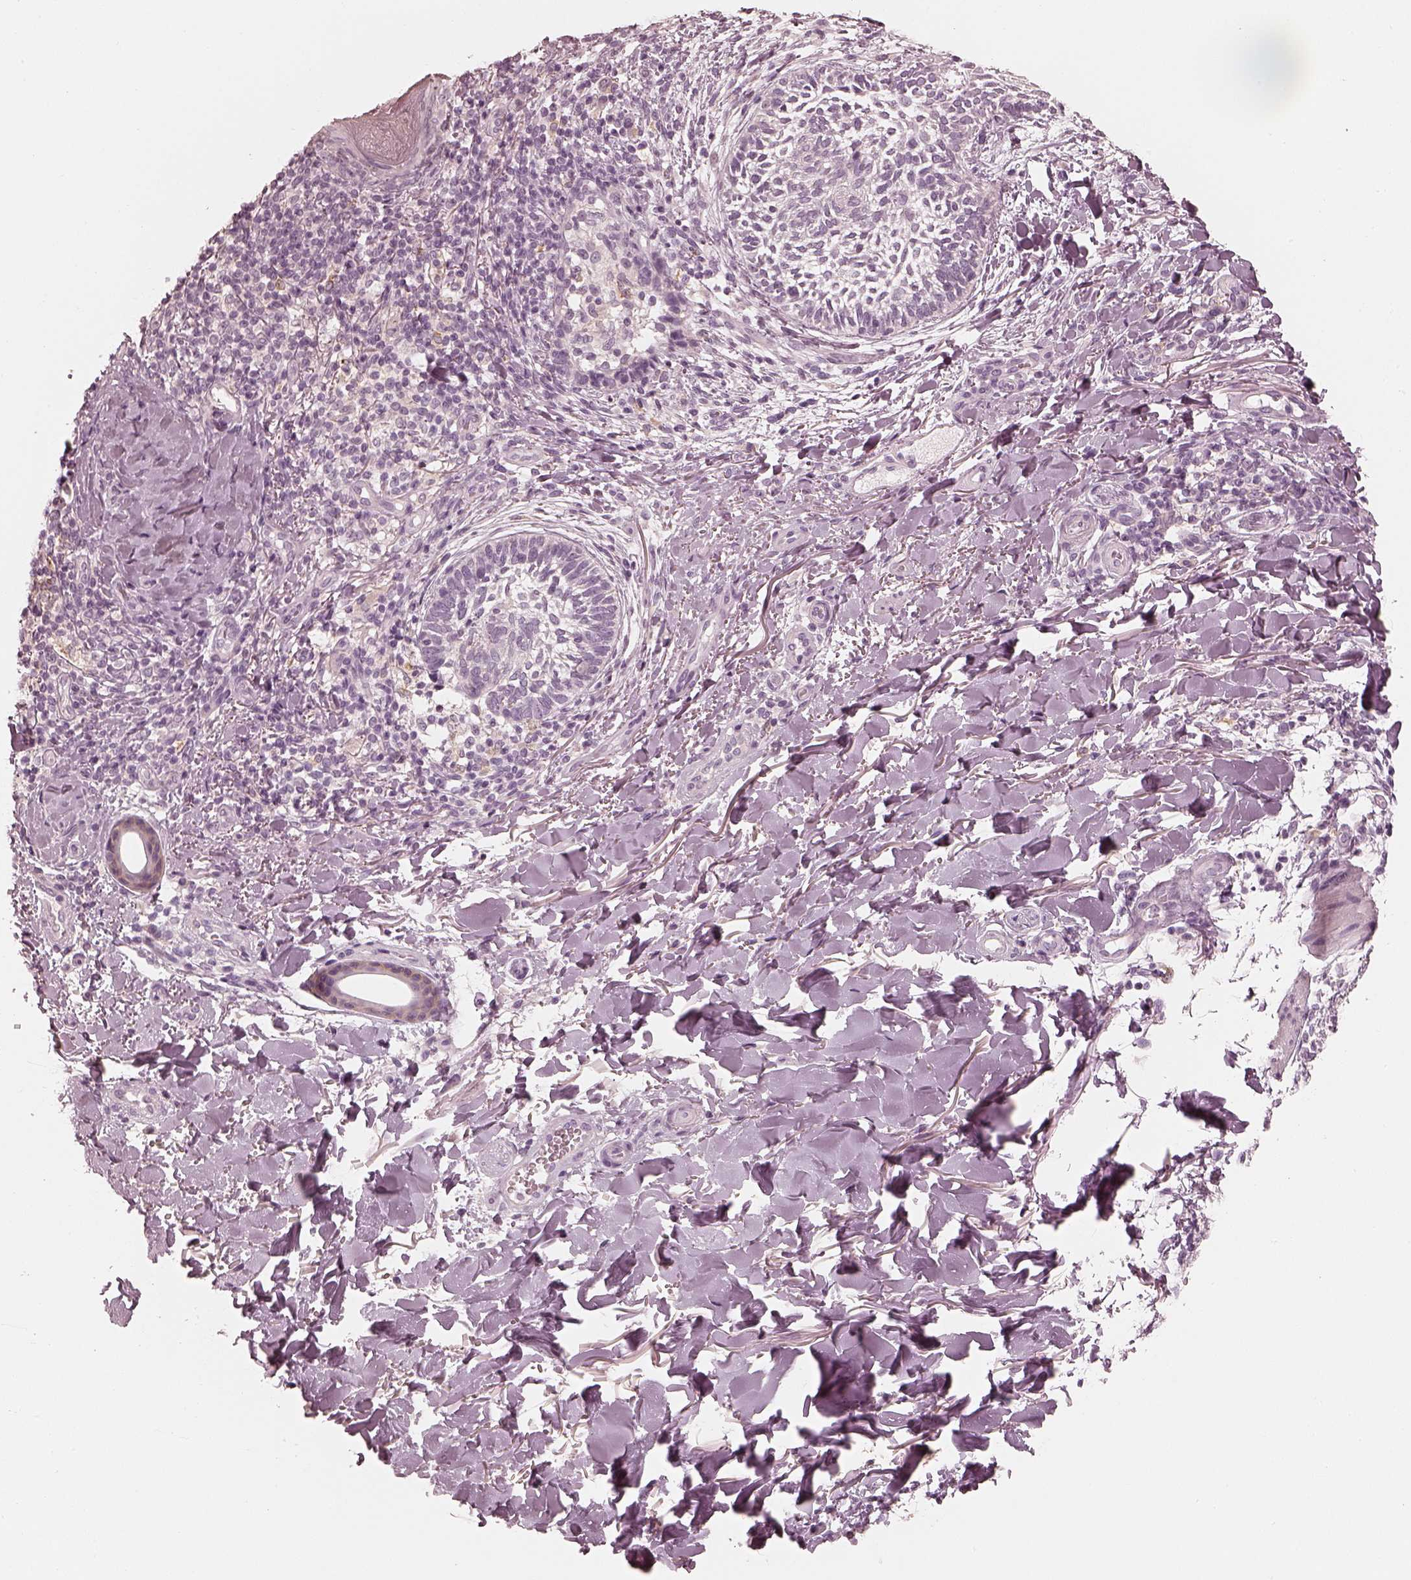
{"staining": {"intensity": "negative", "quantity": "none", "location": "none"}, "tissue": "skin cancer", "cell_type": "Tumor cells", "image_type": "cancer", "snomed": [{"axis": "morphology", "description": "Normal tissue, NOS"}, {"axis": "morphology", "description": "Basal cell carcinoma"}, {"axis": "topography", "description": "Skin"}], "caption": "This is a image of immunohistochemistry (IHC) staining of basal cell carcinoma (skin), which shows no expression in tumor cells.", "gene": "CALR3", "patient": {"sex": "male", "age": 46}}